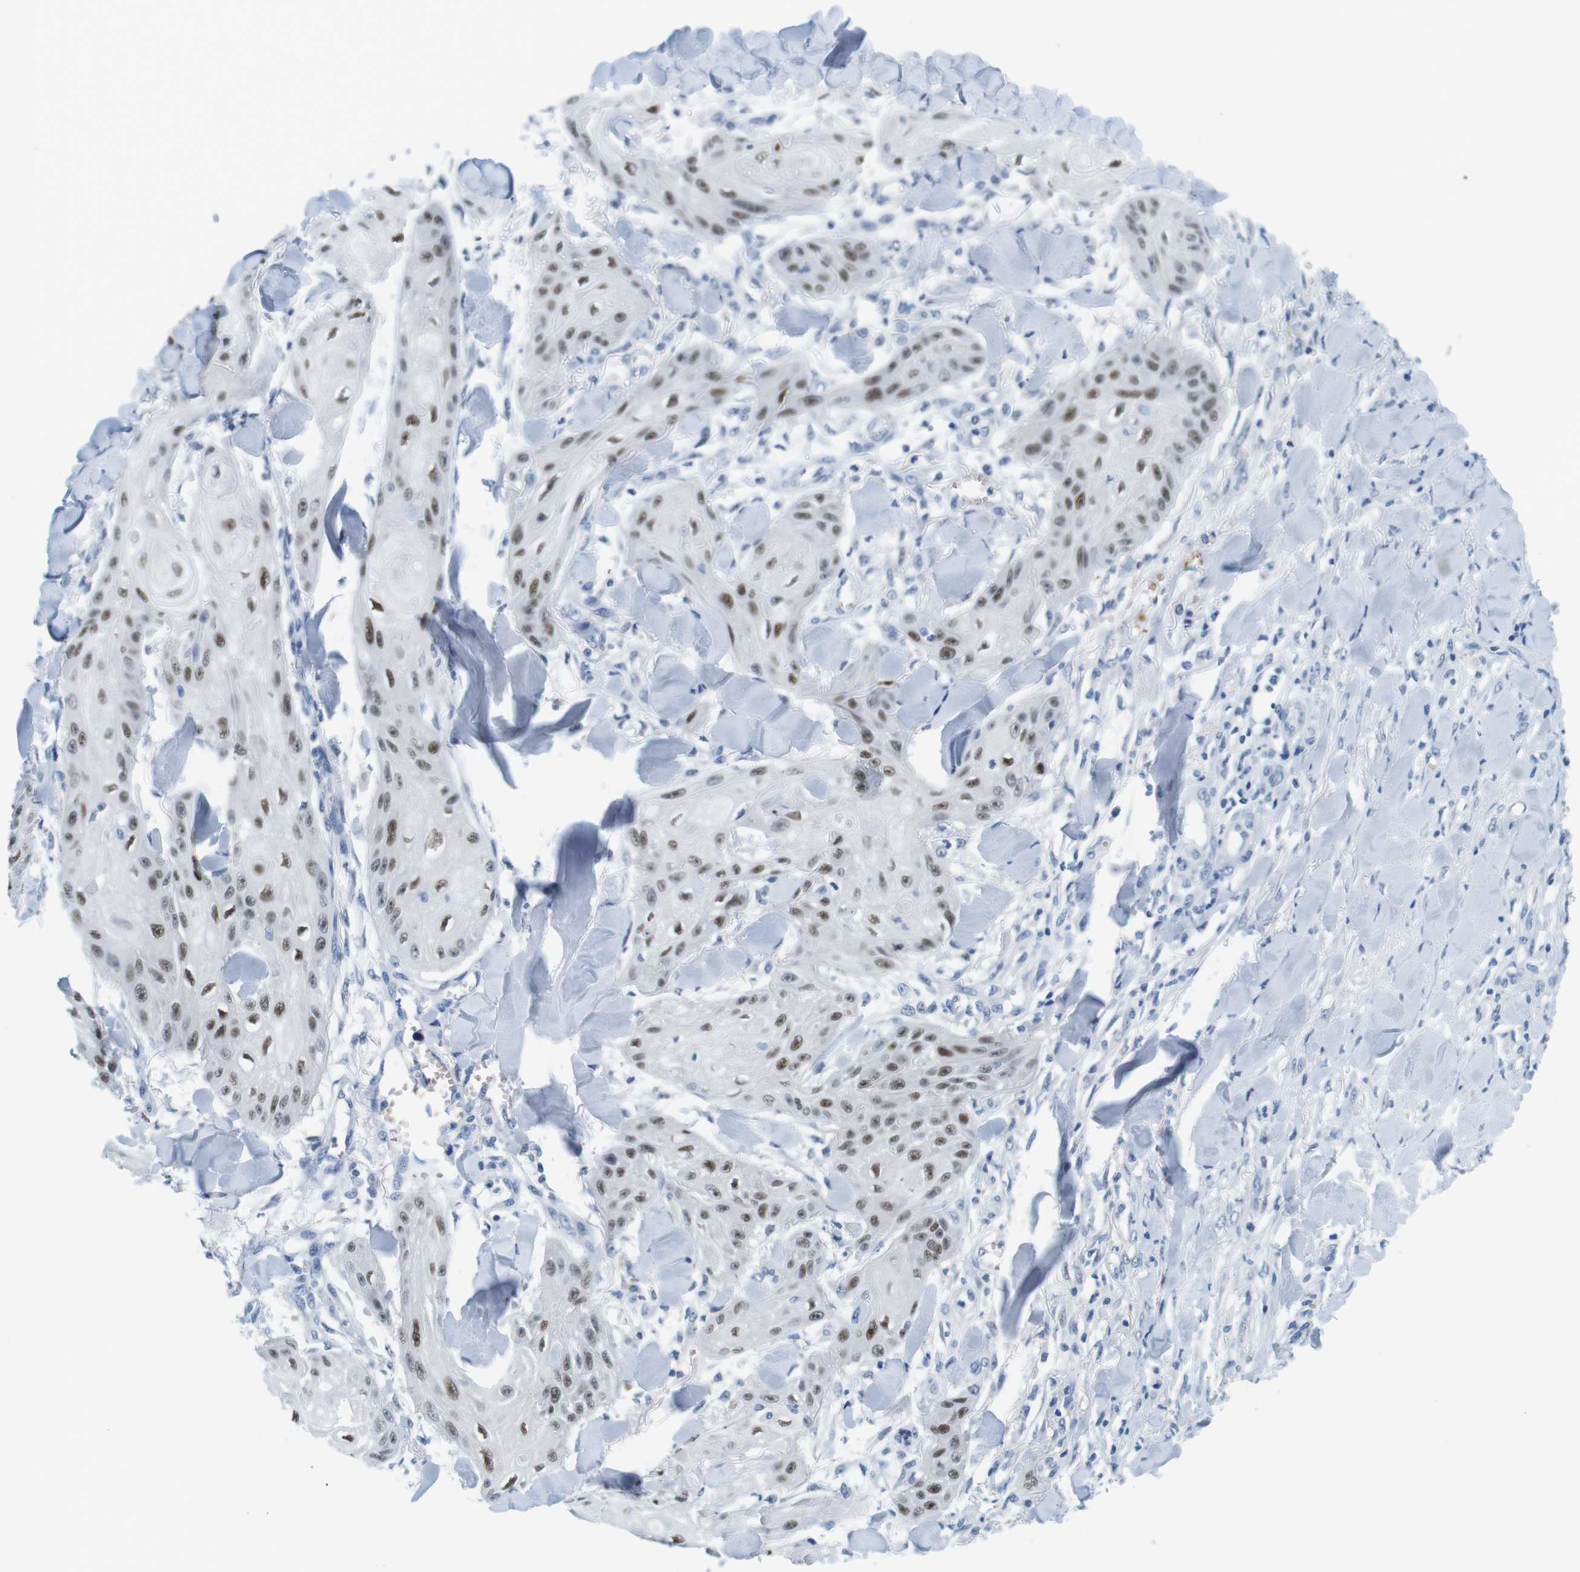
{"staining": {"intensity": "moderate", "quantity": ">75%", "location": "nuclear"}, "tissue": "skin cancer", "cell_type": "Tumor cells", "image_type": "cancer", "snomed": [{"axis": "morphology", "description": "Squamous cell carcinoma, NOS"}, {"axis": "topography", "description": "Skin"}], "caption": "This is an image of immunohistochemistry (IHC) staining of skin cancer (squamous cell carcinoma), which shows moderate staining in the nuclear of tumor cells.", "gene": "TFAP2C", "patient": {"sex": "male", "age": 74}}